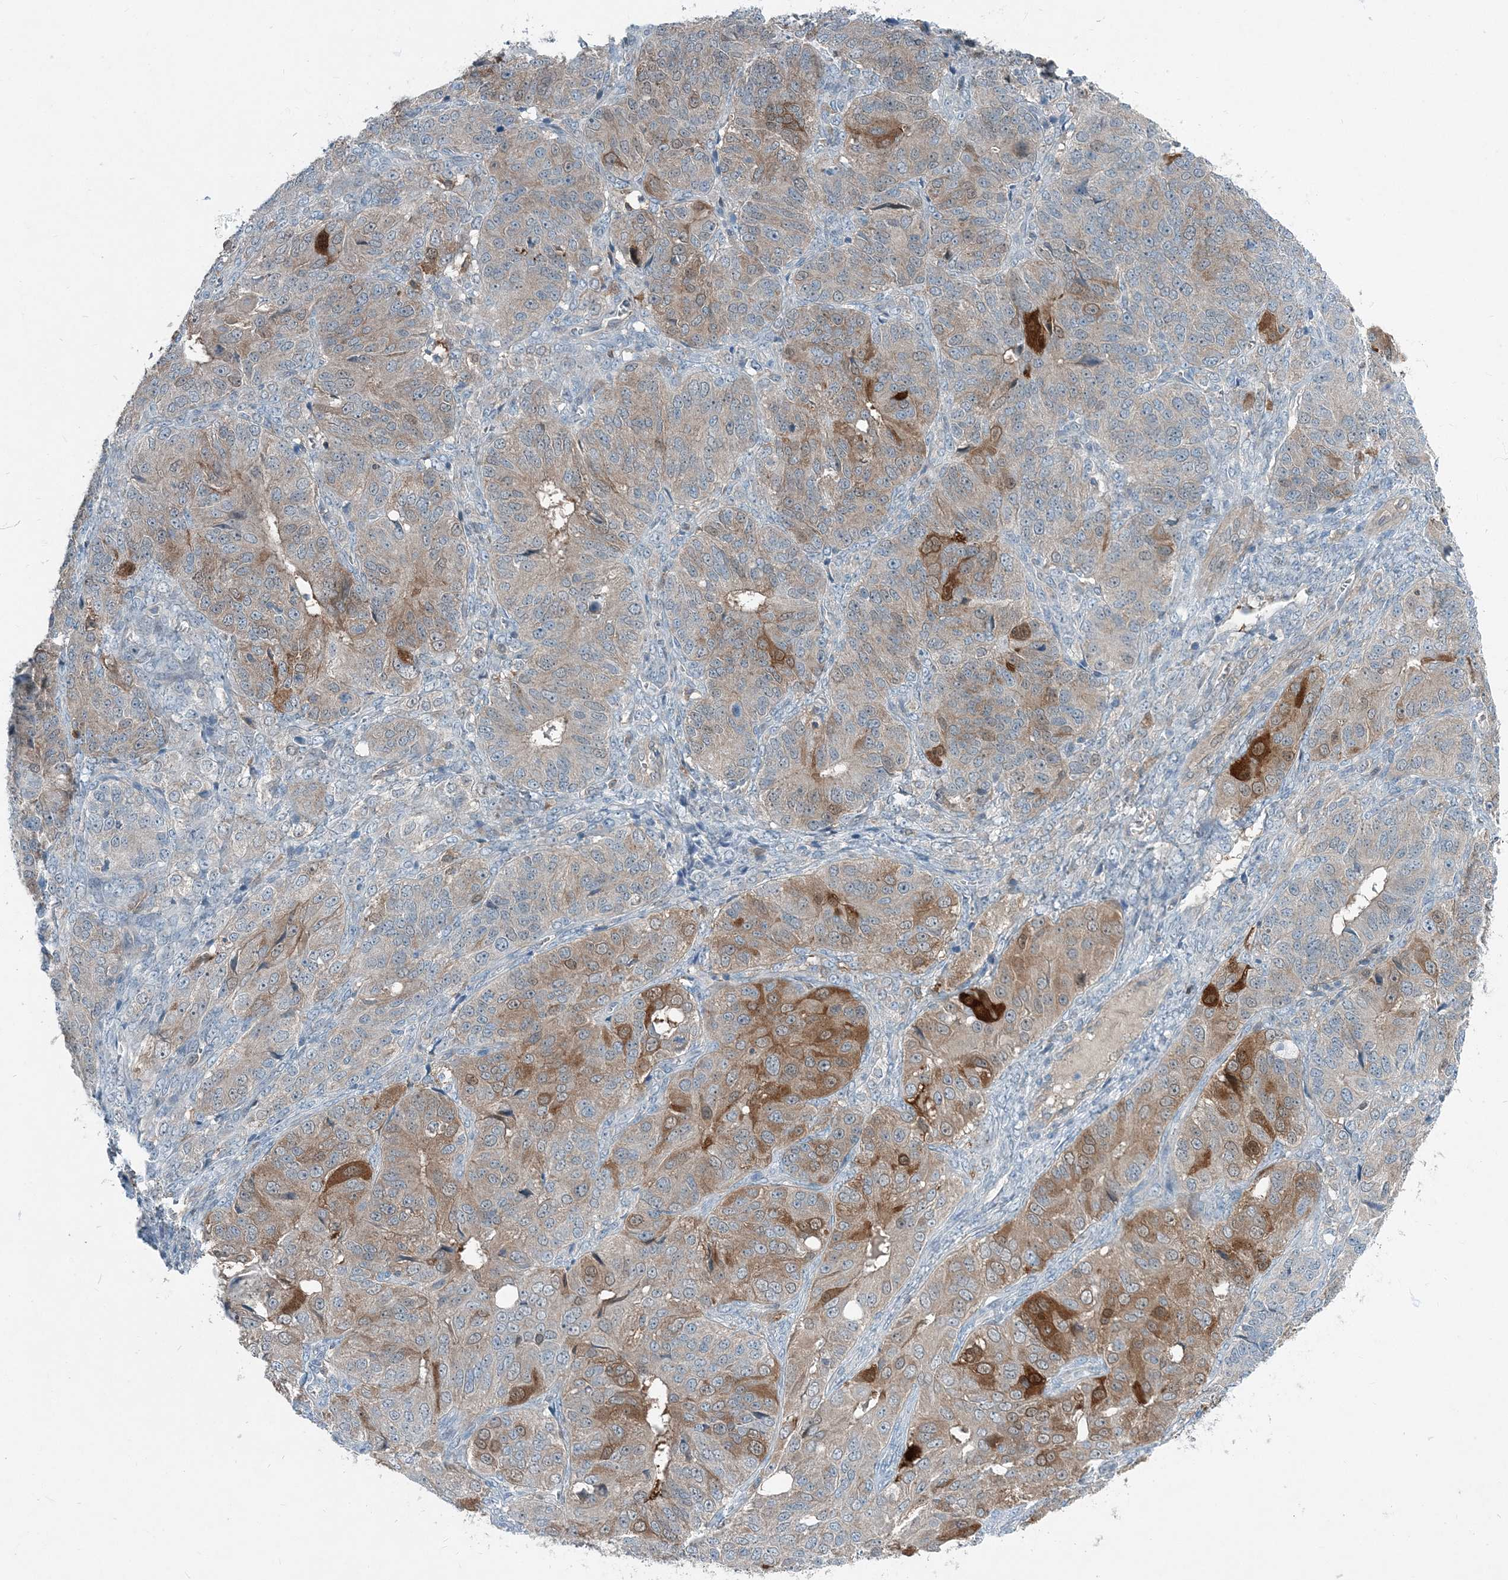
{"staining": {"intensity": "strong", "quantity": "<25%", "location": "cytoplasmic/membranous"}, "tissue": "ovarian cancer", "cell_type": "Tumor cells", "image_type": "cancer", "snomed": [{"axis": "morphology", "description": "Carcinoma, endometroid"}, {"axis": "topography", "description": "Ovary"}], "caption": "A micrograph showing strong cytoplasmic/membranous positivity in about <25% of tumor cells in ovarian cancer (endometroid carcinoma), as visualized by brown immunohistochemical staining.", "gene": "ARMH1", "patient": {"sex": "female", "age": 51}}